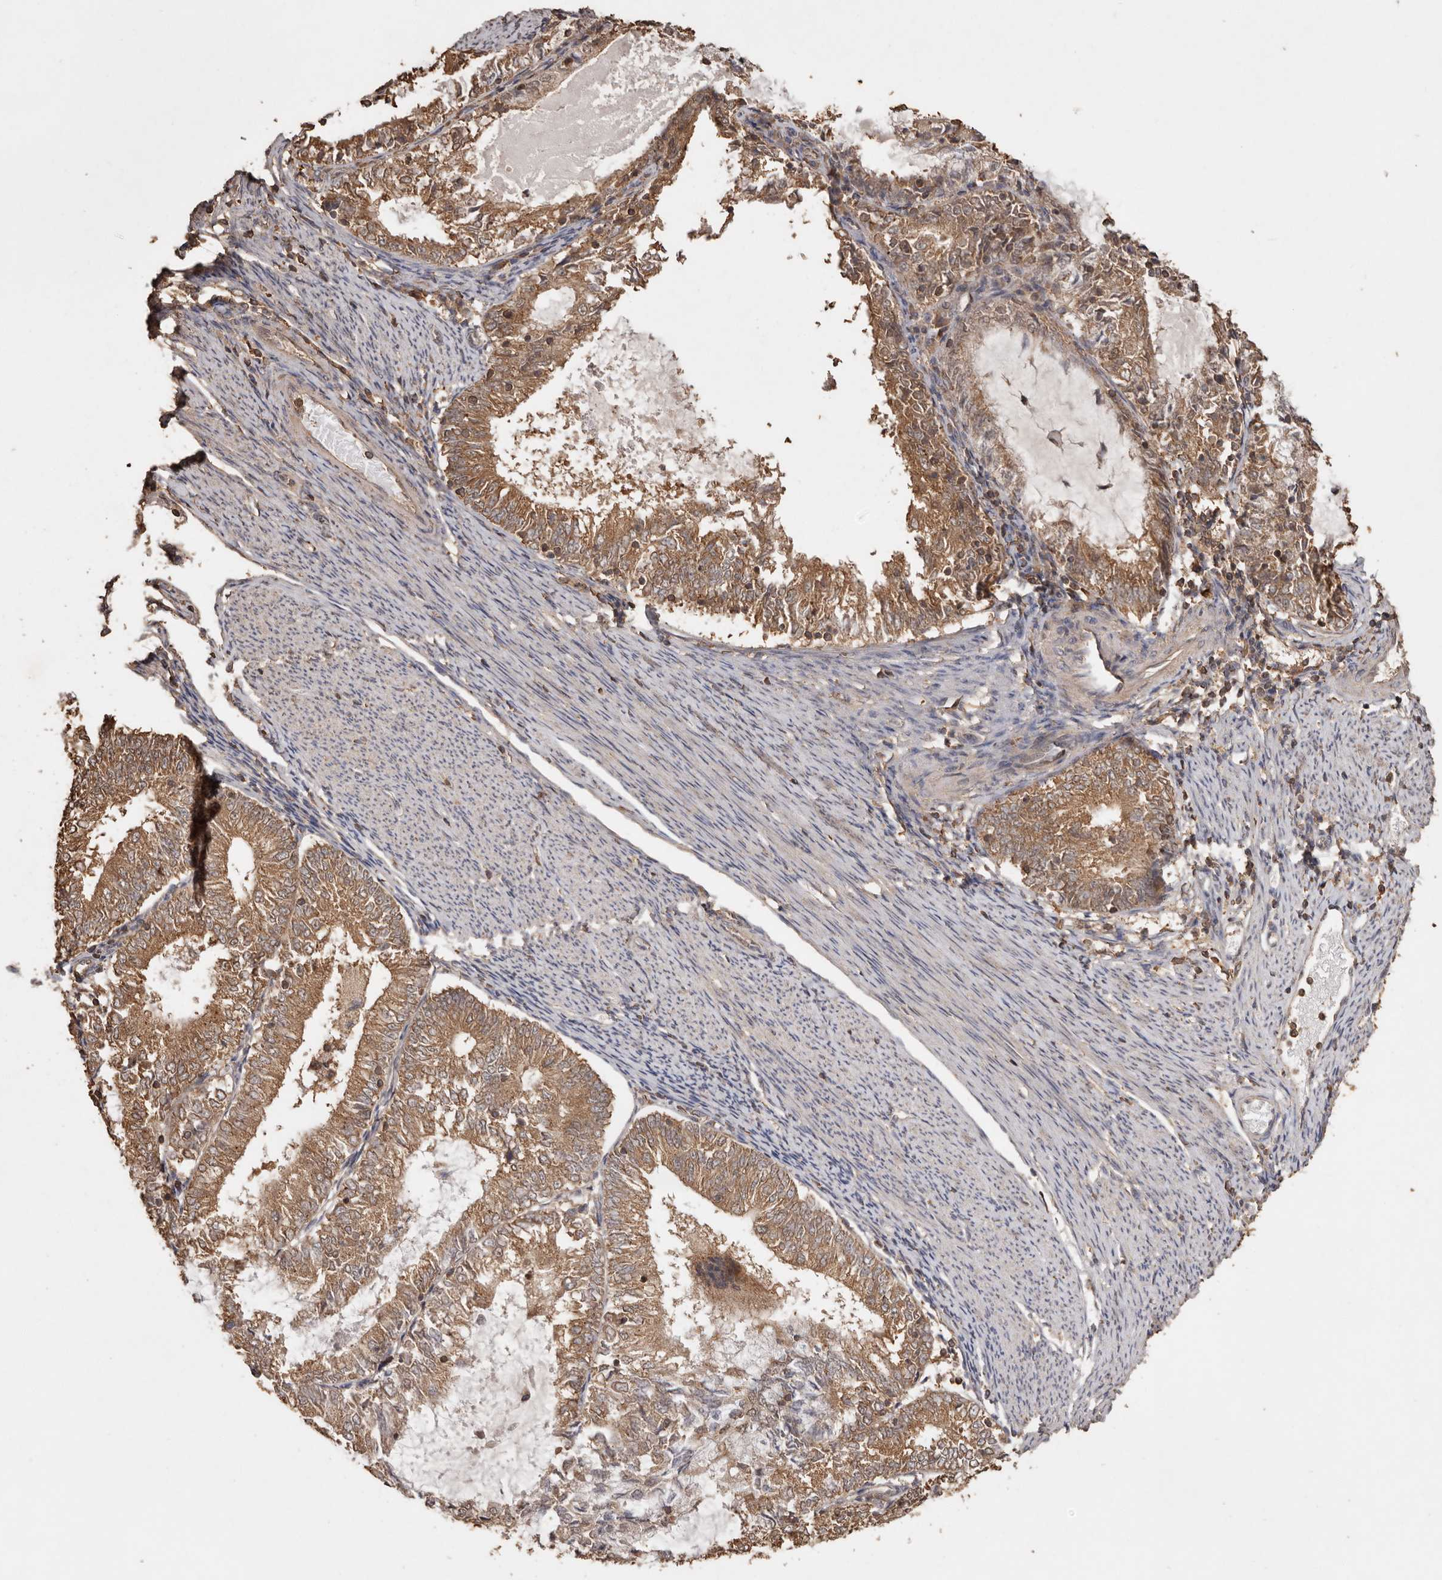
{"staining": {"intensity": "moderate", "quantity": ">75%", "location": "cytoplasmic/membranous"}, "tissue": "endometrial cancer", "cell_type": "Tumor cells", "image_type": "cancer", "snomed": [{"axis": "morphology", "description": "Adenocarcinoma, NOS"}, {"axis": "topography", "description": "Endometrium"}], "caption": "Immunohistochemical staining of adenocarcinoma (endometrial) reveals medium levels of moderate cytoplasmic/membranous positivity in approximately >75% of tumor cells.", "gene": "RWDD1", "patient": {"sex": "female", "age": 57}}